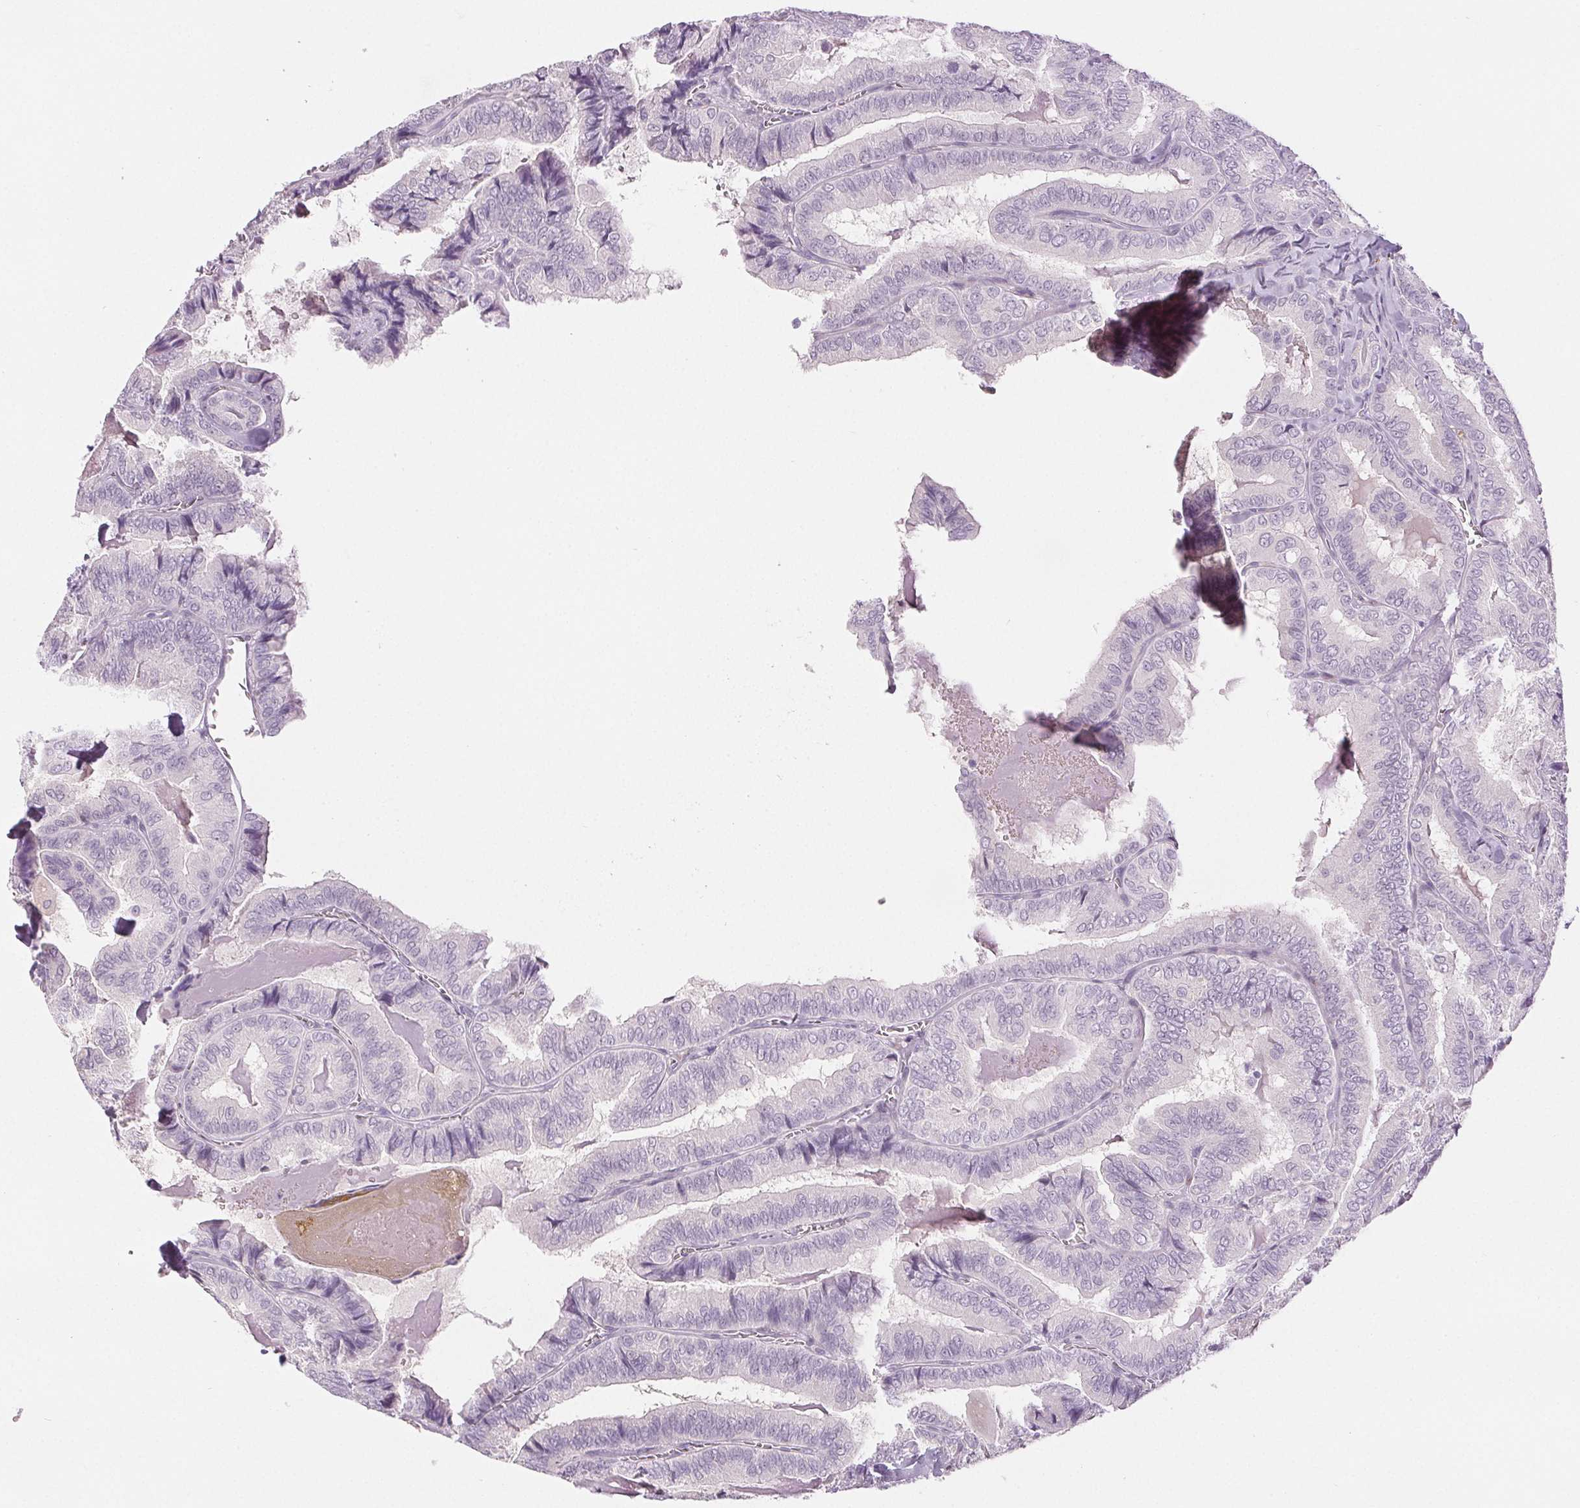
{"staining": {"intensity": "negative", "quantity": "none", "location": "none"}, "tissue": "thyroid cancer", "cell_type": "Tumor cells", "image_type": "cancer", "snomed": [{"axis": "morphology", "description": "Papillary adenocarcinoma, NOS"}, {"axis": "topography", "description": "Thyroid gland"}], "caption": "Immunohistochemical staining of human thyroid cancer exhibits no significant staining in tumor cells.", "gene": "DNAJC6", "patient": {"sex": "female", "age": 75}}